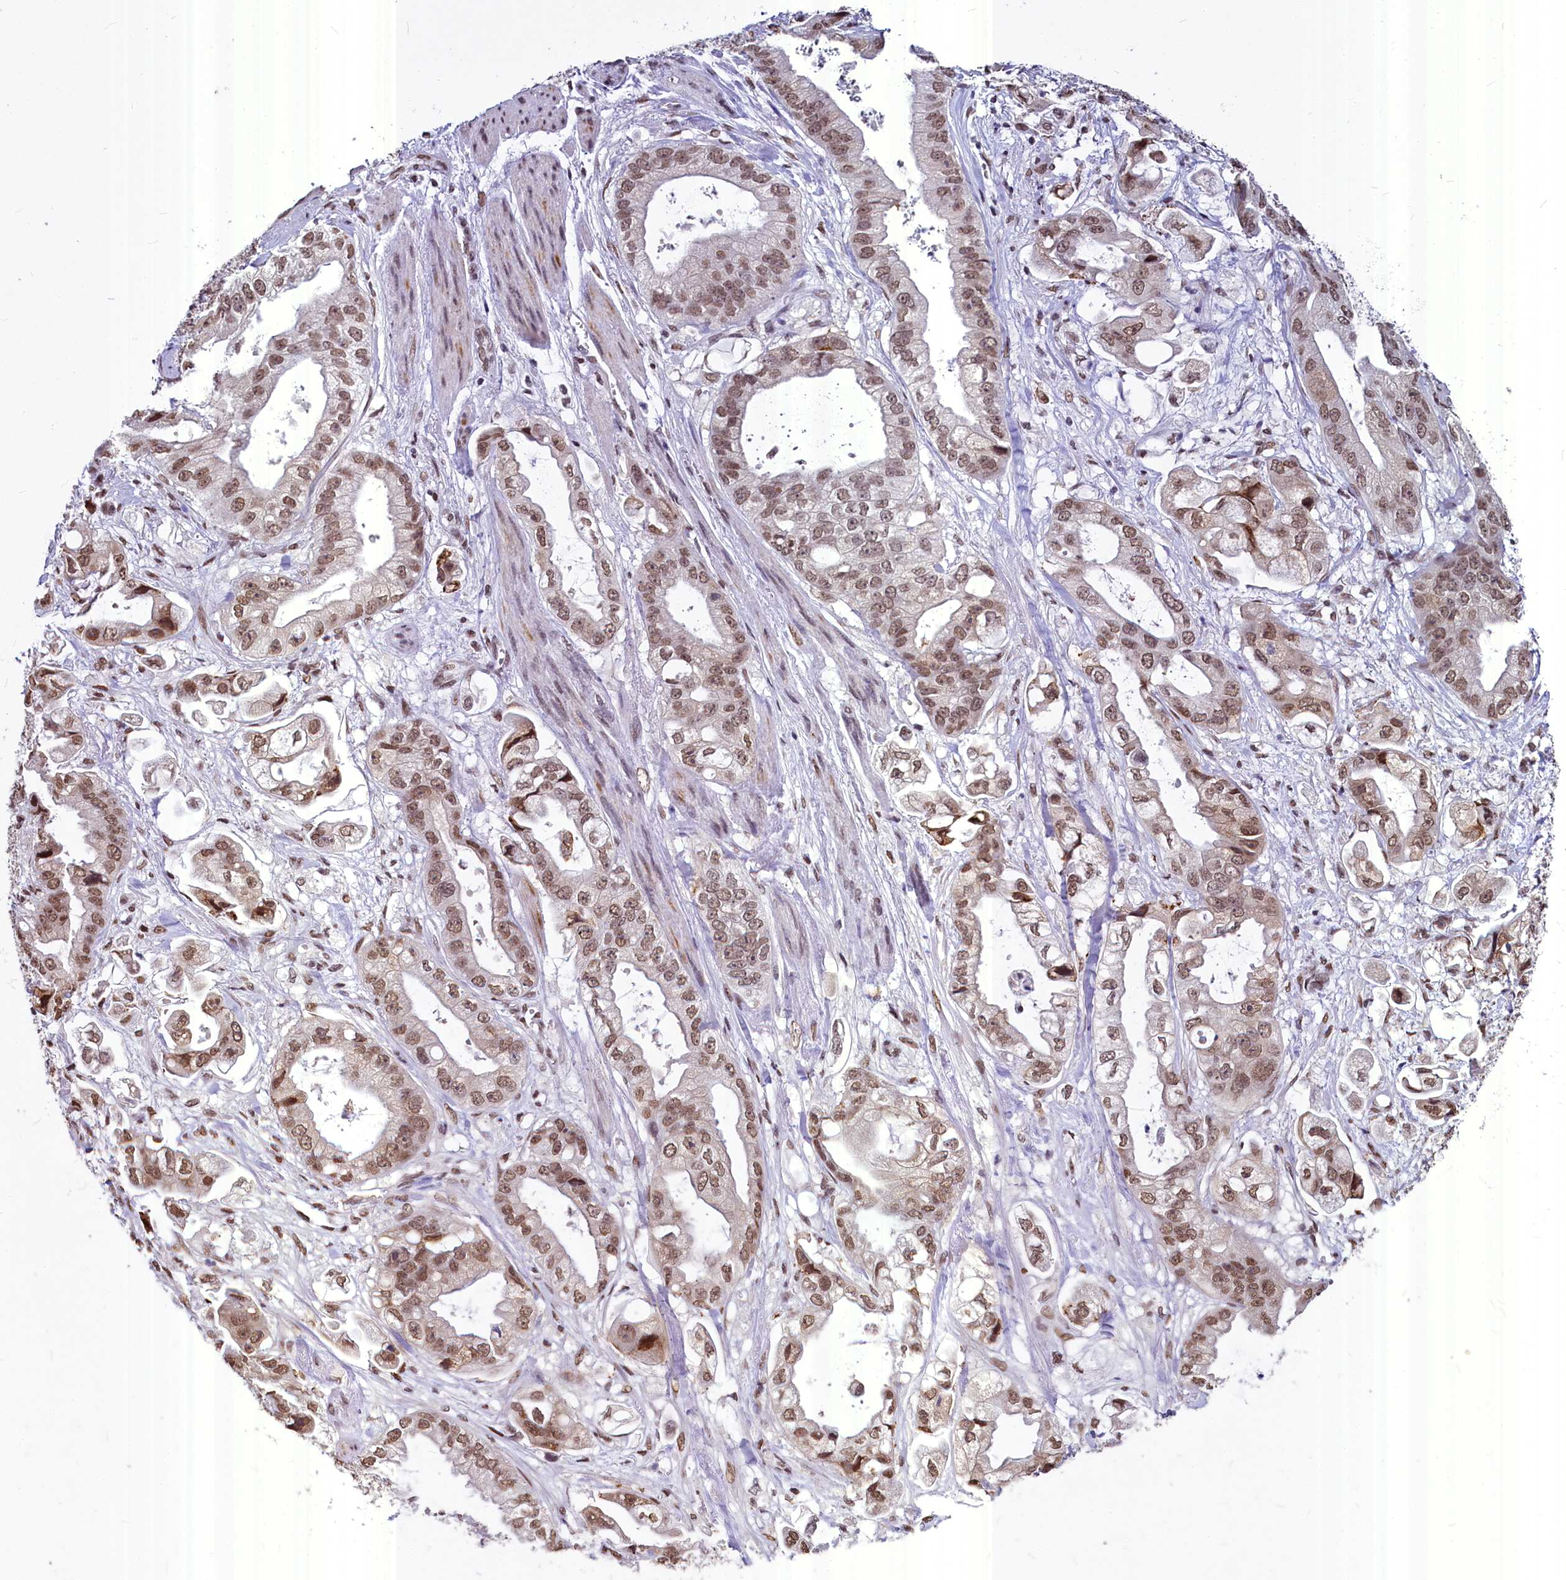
{"staining": {"intensity": "moderate", "quantity": ">75%", "location": "nuclear"}, "tissue": "stomach cancer", "cell_type": "Tumor cells", "image_type": "cancer", "snomed": [{"axis": "morphology", "description": "Adenocarcinoma, NOS"}, {"axis": "topography", "description": "Stomach"}], "caption": "Stomach adenocarcinoma tissue demonstrates moderate nuclear positivity in approximately >75% of tumor cells, visualized by immunohistochemistry. Nuclei are stained in blue.", "gene": "PARPBP", "patient": {"sex": "male", "age": 62}}